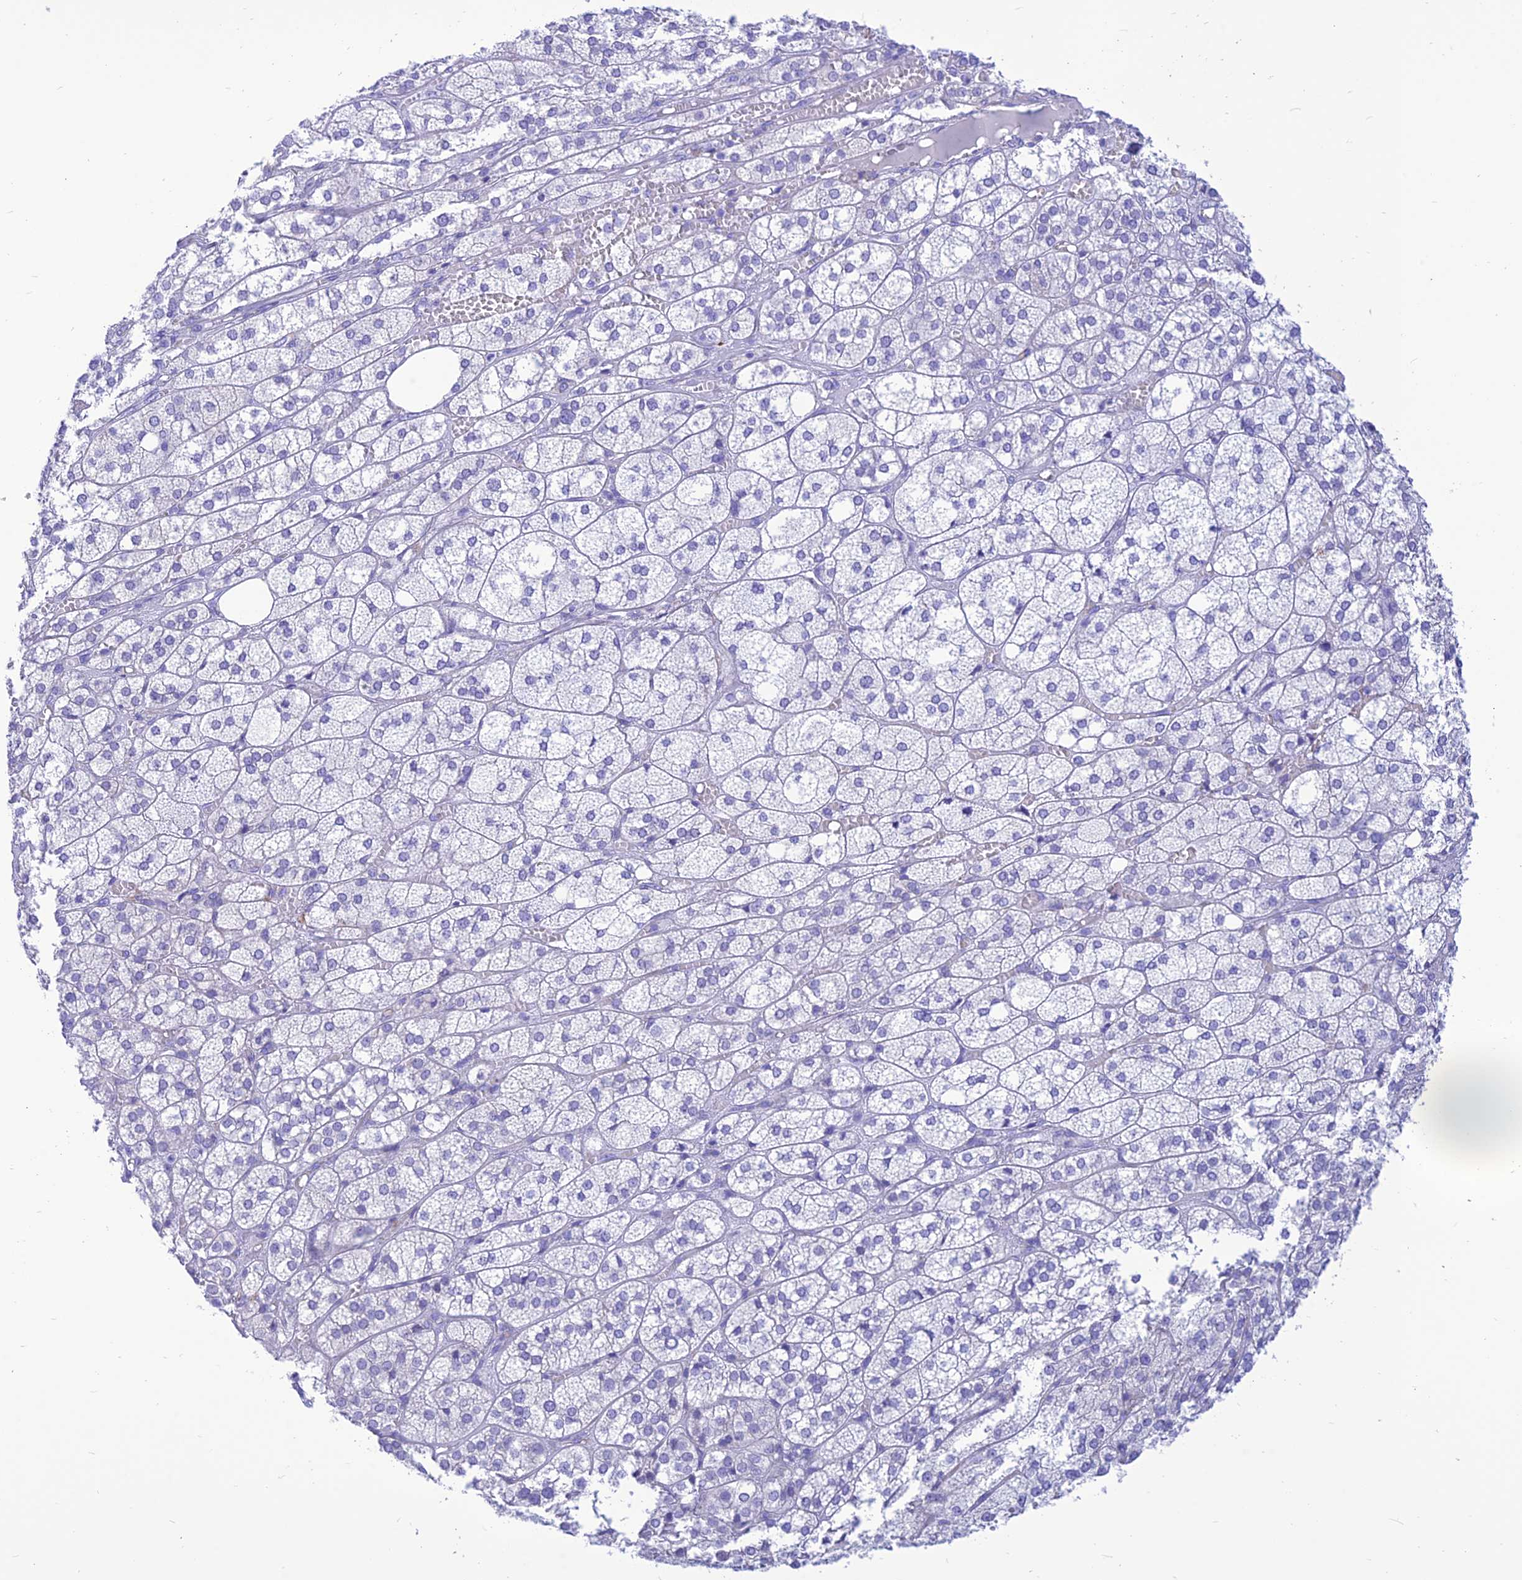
{"staining": {"intensity": "moderate", "quantity": "<25%", "location": "cytoplasmic/membranous"}, "tissue": "adrenal gland", "cell_type": "Glandular cells", "image_type": "normal", "snomed": [{"axis": "morphology", "description": "Normal tissue, NOS"}, {"axis": "topography", "description": "Adrenal gland"}], "caption": "IHC (DAB) staining of normal adrenal gland reveals moderate cytoplasmic/membranous protein expression in approximately <25% of glandular cells.", "gene": "PRNP", "patient": {"sex": "female", "age": 61}}